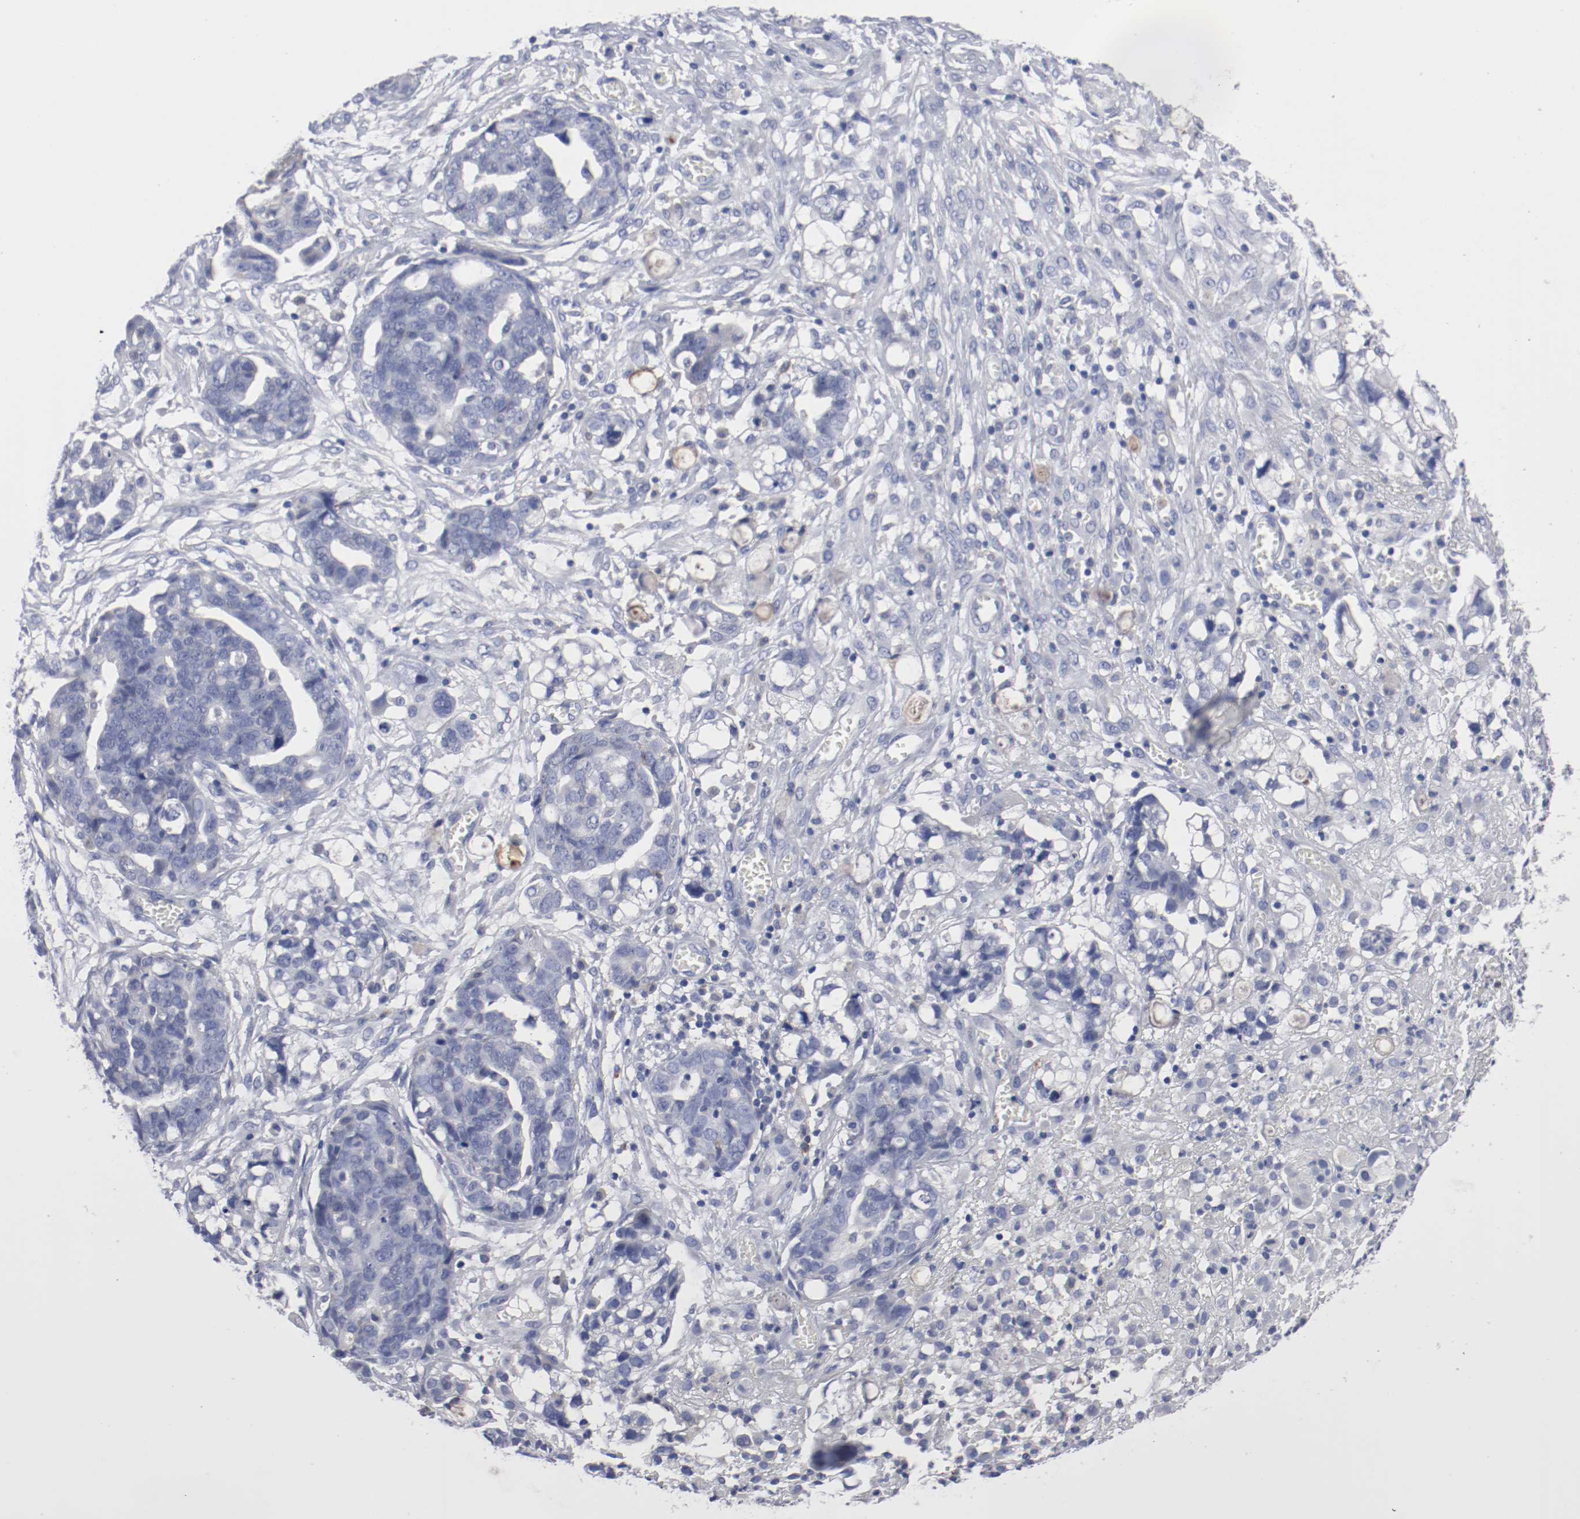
{"staining": {"intensity": "negative", "quantity": "none", "location": "none"}, "tissue": "ovarian cancer", "cell_type": "Tumor cells", "image_type": "cancer", "snomed": [{"axis": "morphology", "description": "Normal tissue, NOS"}, {"axis": "morphology", "description": "Cystadenocarcinoma, serous, NOS"}, {"axis": "topography", "description": "Fallopian tube"}, {"axis": "topography", "description": "Ovary"}], "caption": "The photomicrograph reveals no significant positivity in tumor cells of ovarian serous cystadenocarcinoma.", "gene": "FGFBP1", "patient": {"sex": "female", "age": 56}}